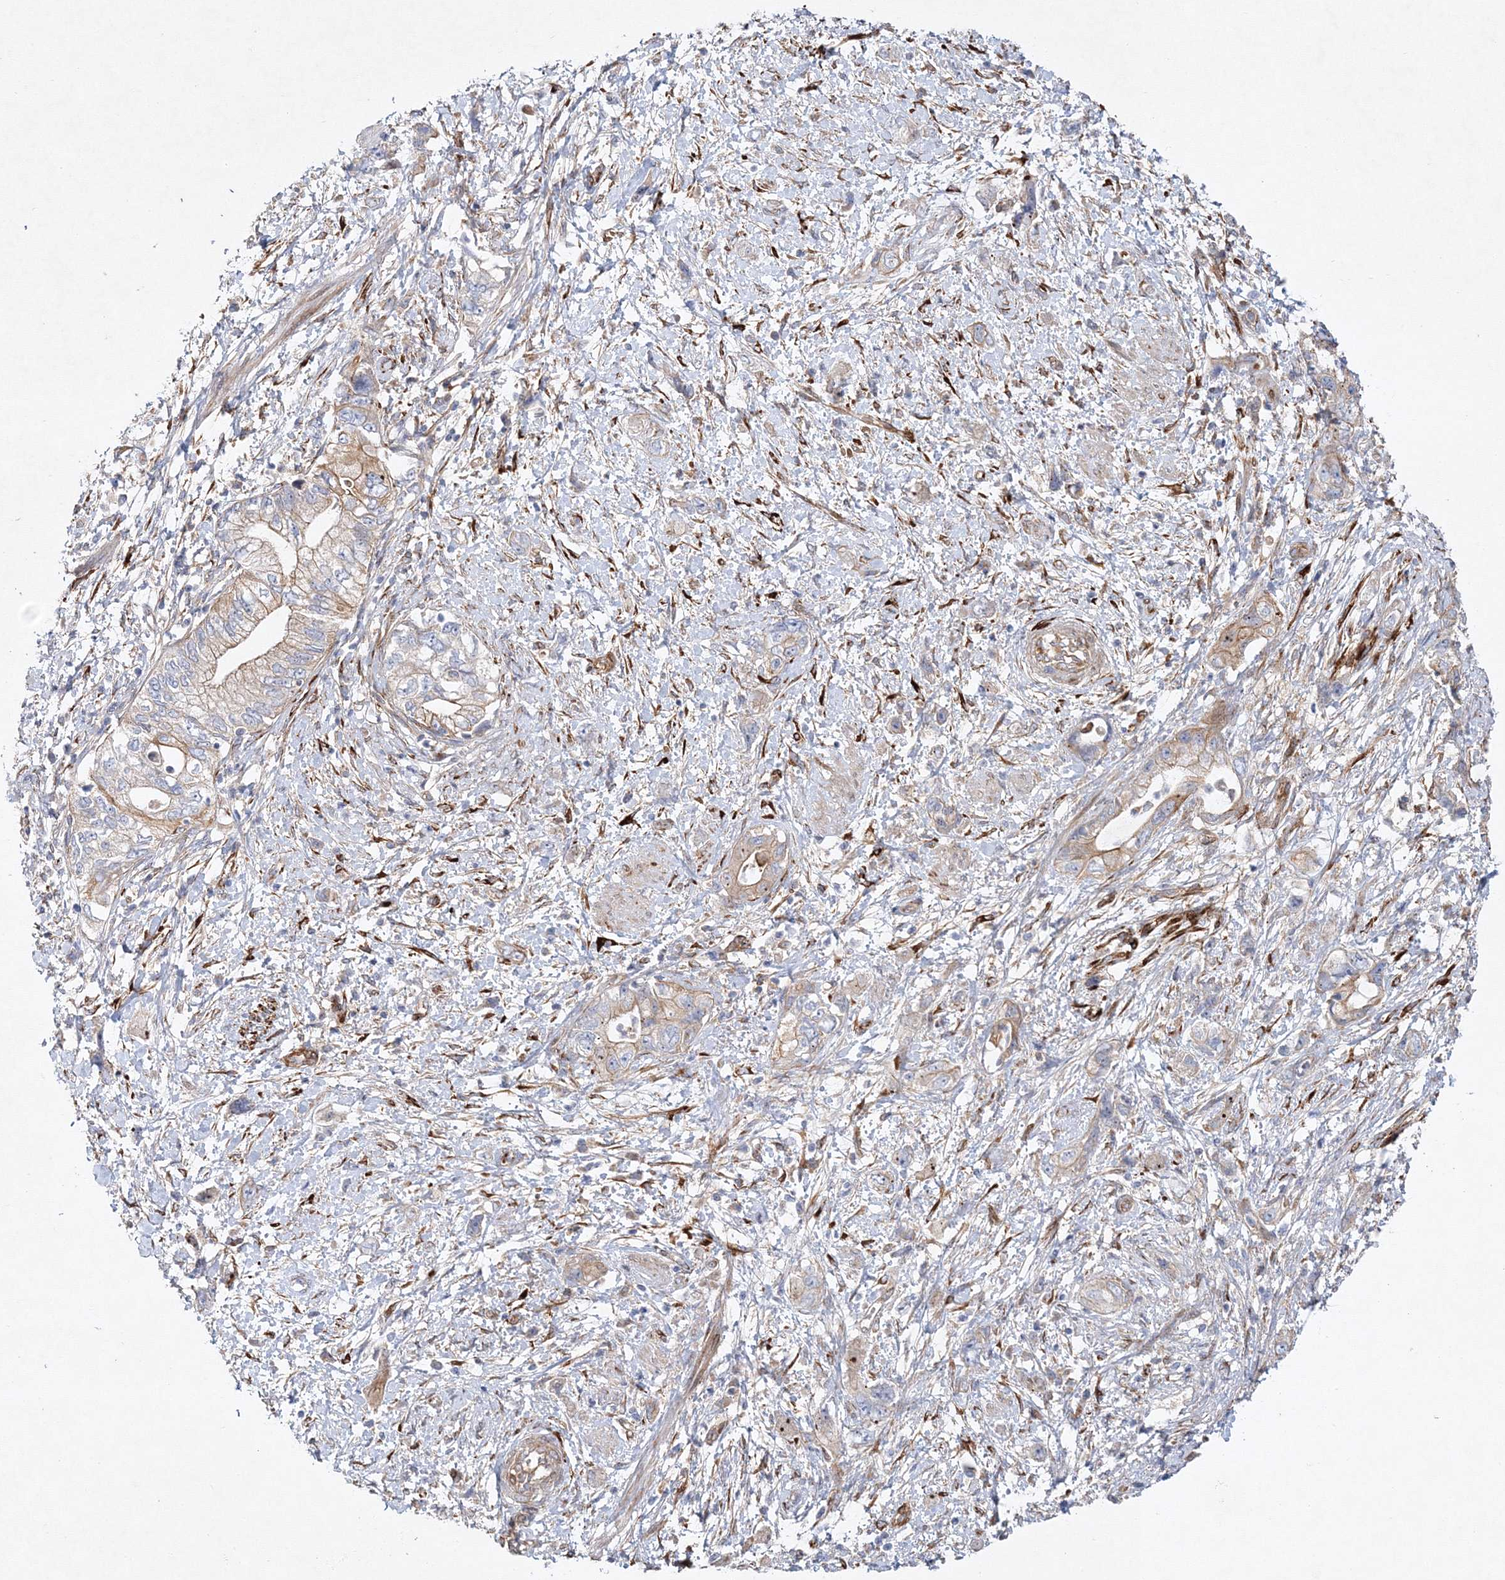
{"staining": {"intensity": "weak", "quantity": "25%-75%", "location": "cytoplasmic/membranous"}, "tissue": "pancreatic cancer", "cell_type": "Tumor cells", "image_type": "cancer", "snomed": [{"axis": "morphology", "description": "Adenocarcinoma, NOS"}, {"axis": "topography", "description": "Pancreas"}], "caption": "High-power microscopy captured an immunohistochemistry (IHC) image of pancreatic cancer (adenocarcinoma), revealing weak cytoplasmic/membranous staining in approximately 25%-75% of tumor cells. The staining was performed using DAB (3,3'-diaminobenzidine) to visualize the protein expression in brown, while the nuclei were stained in blue with hematoxylin (Magnification: 20x).", "gene": "ZFYVE16", "patient": {"sex": "female", "age": 73}}